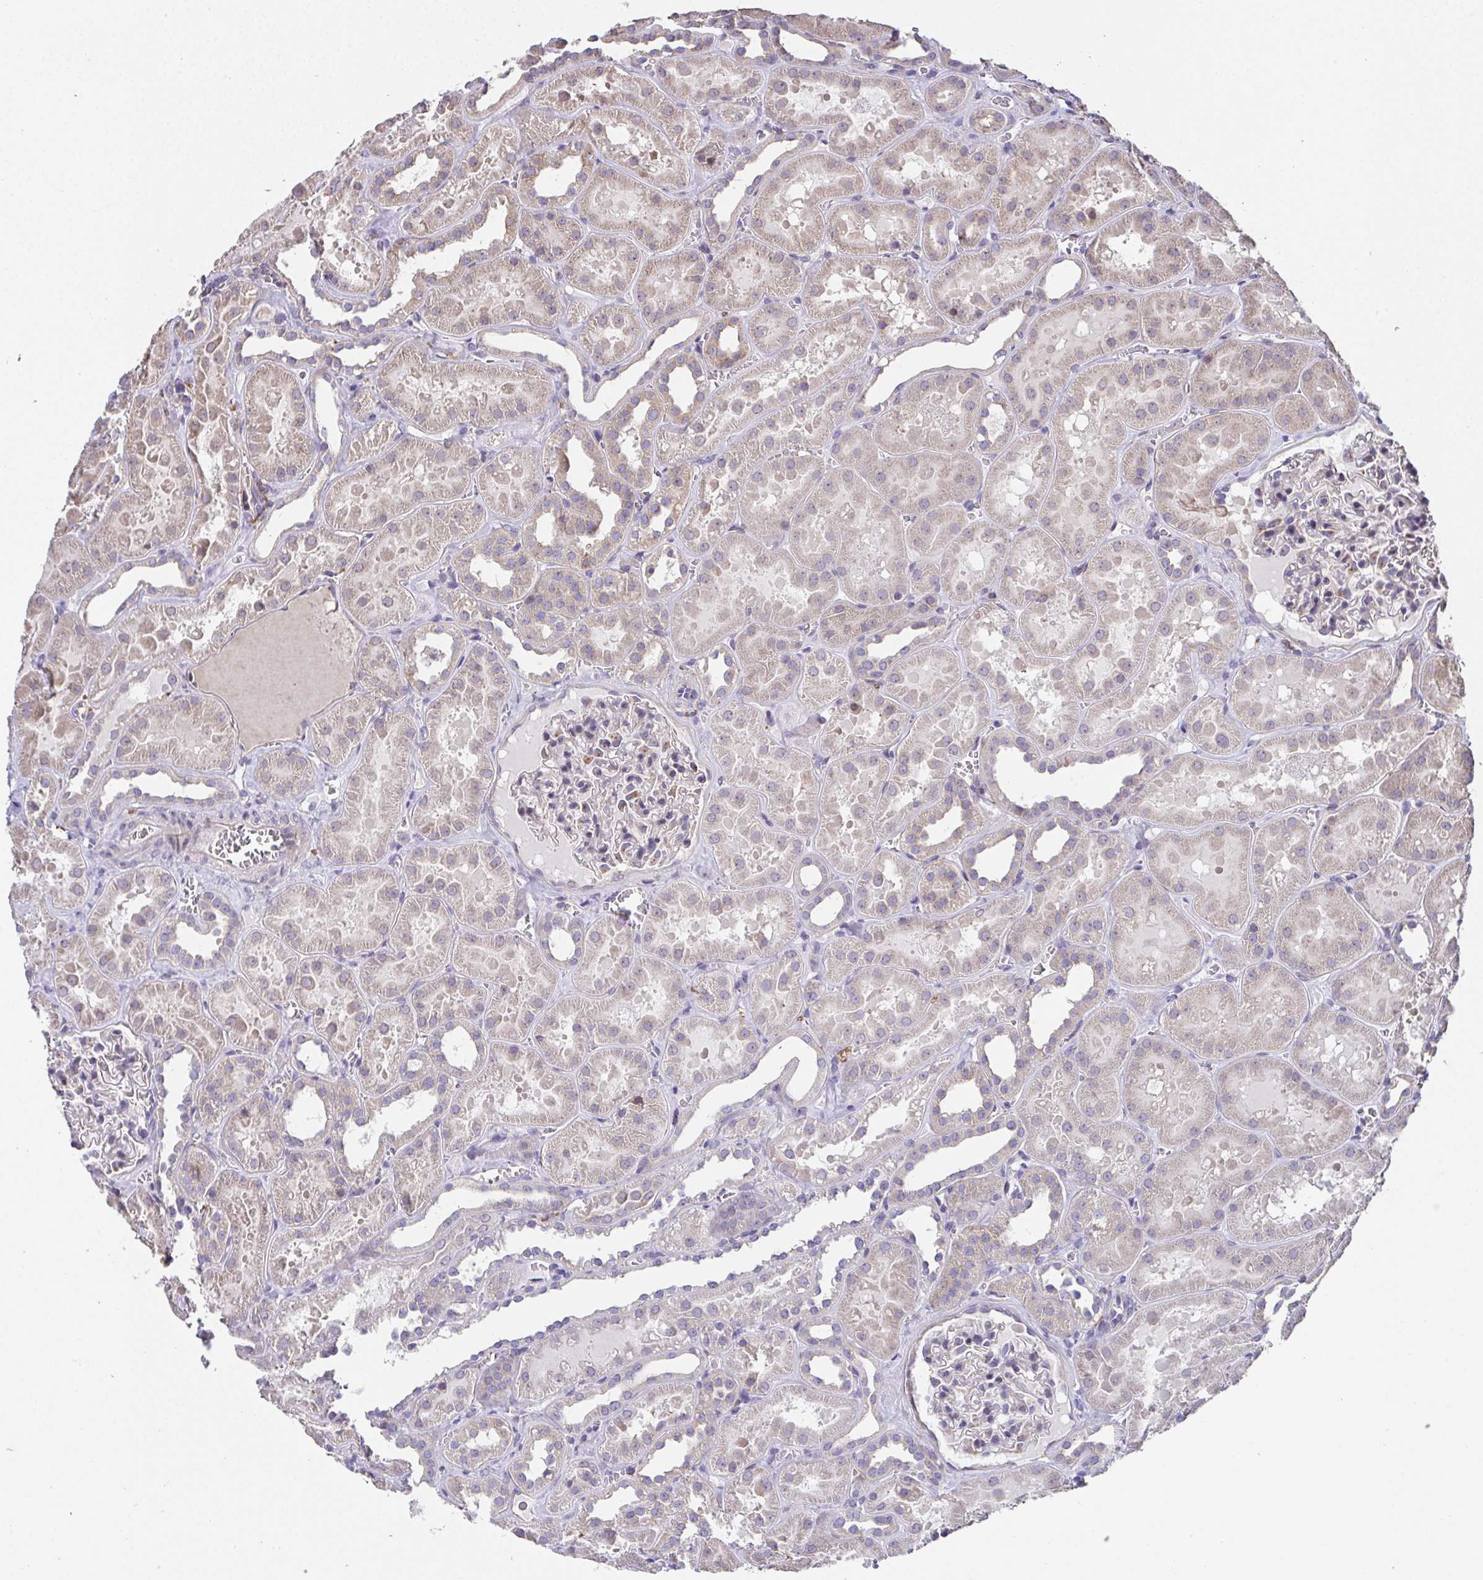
{"staining": {"intensity": "weak", "quantity": "<25%", "location": "cytoplasmic/membranous"}, "tissue": "kidney", "cell_type": "Cells in glomeruli", "image_type": "normal", "snomed": [{"axis": "morphology", "description": "Normal tissue, NOS"}, {"axis": "topography", "description": "Kidney"}], "caption": "Cells in glomeruli show no significant protein positivity in benign kidney. The staining was performed using DAB (3,3'-diaminobenzidine) to visualize the protein expression in brown, while the nuclei were stained in blue with hematoxylin (Magnification: 20x).", "gene": "RUNDC3B", "patient": {"sex": "female", "age": 41}}